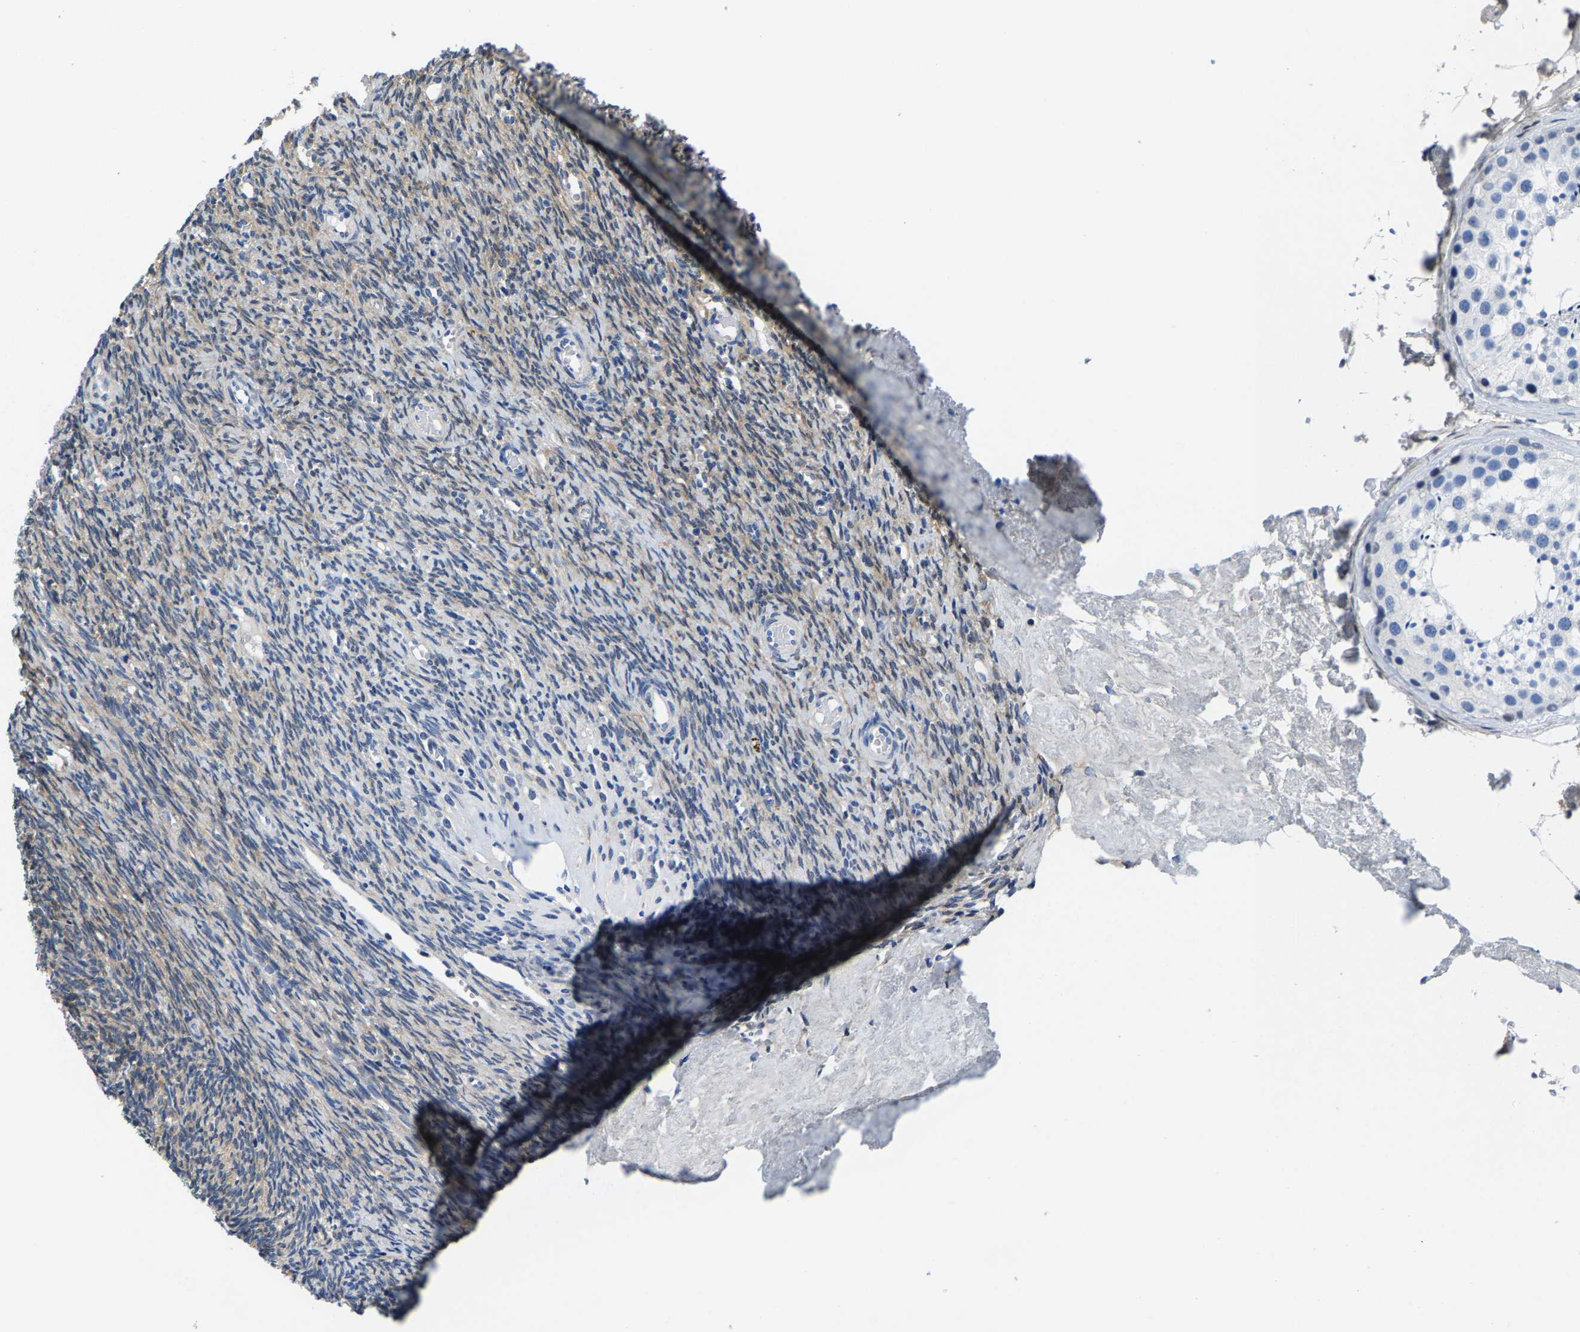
{"staining": {"intensity": "weak", "quantity": "<25%", "location": "cytoplasmic/membranous"}, "tissue": "ovary", "cell_type": "Ovarian stroma cells", "image_type": "normal", "snomed": [{"axis": "morphology", "description": "Normal tissue, NOS"}, {"axis": "topography", "description": "Ovary"}], "caption": "Ovarian stroma cells are negative for protein expression in normal human ovary. (Brightfield microscopy of DAB immunohistochemistry at high magnification).", "gene": "SSH3", "patient": {"sex": "female", "age": 41}}